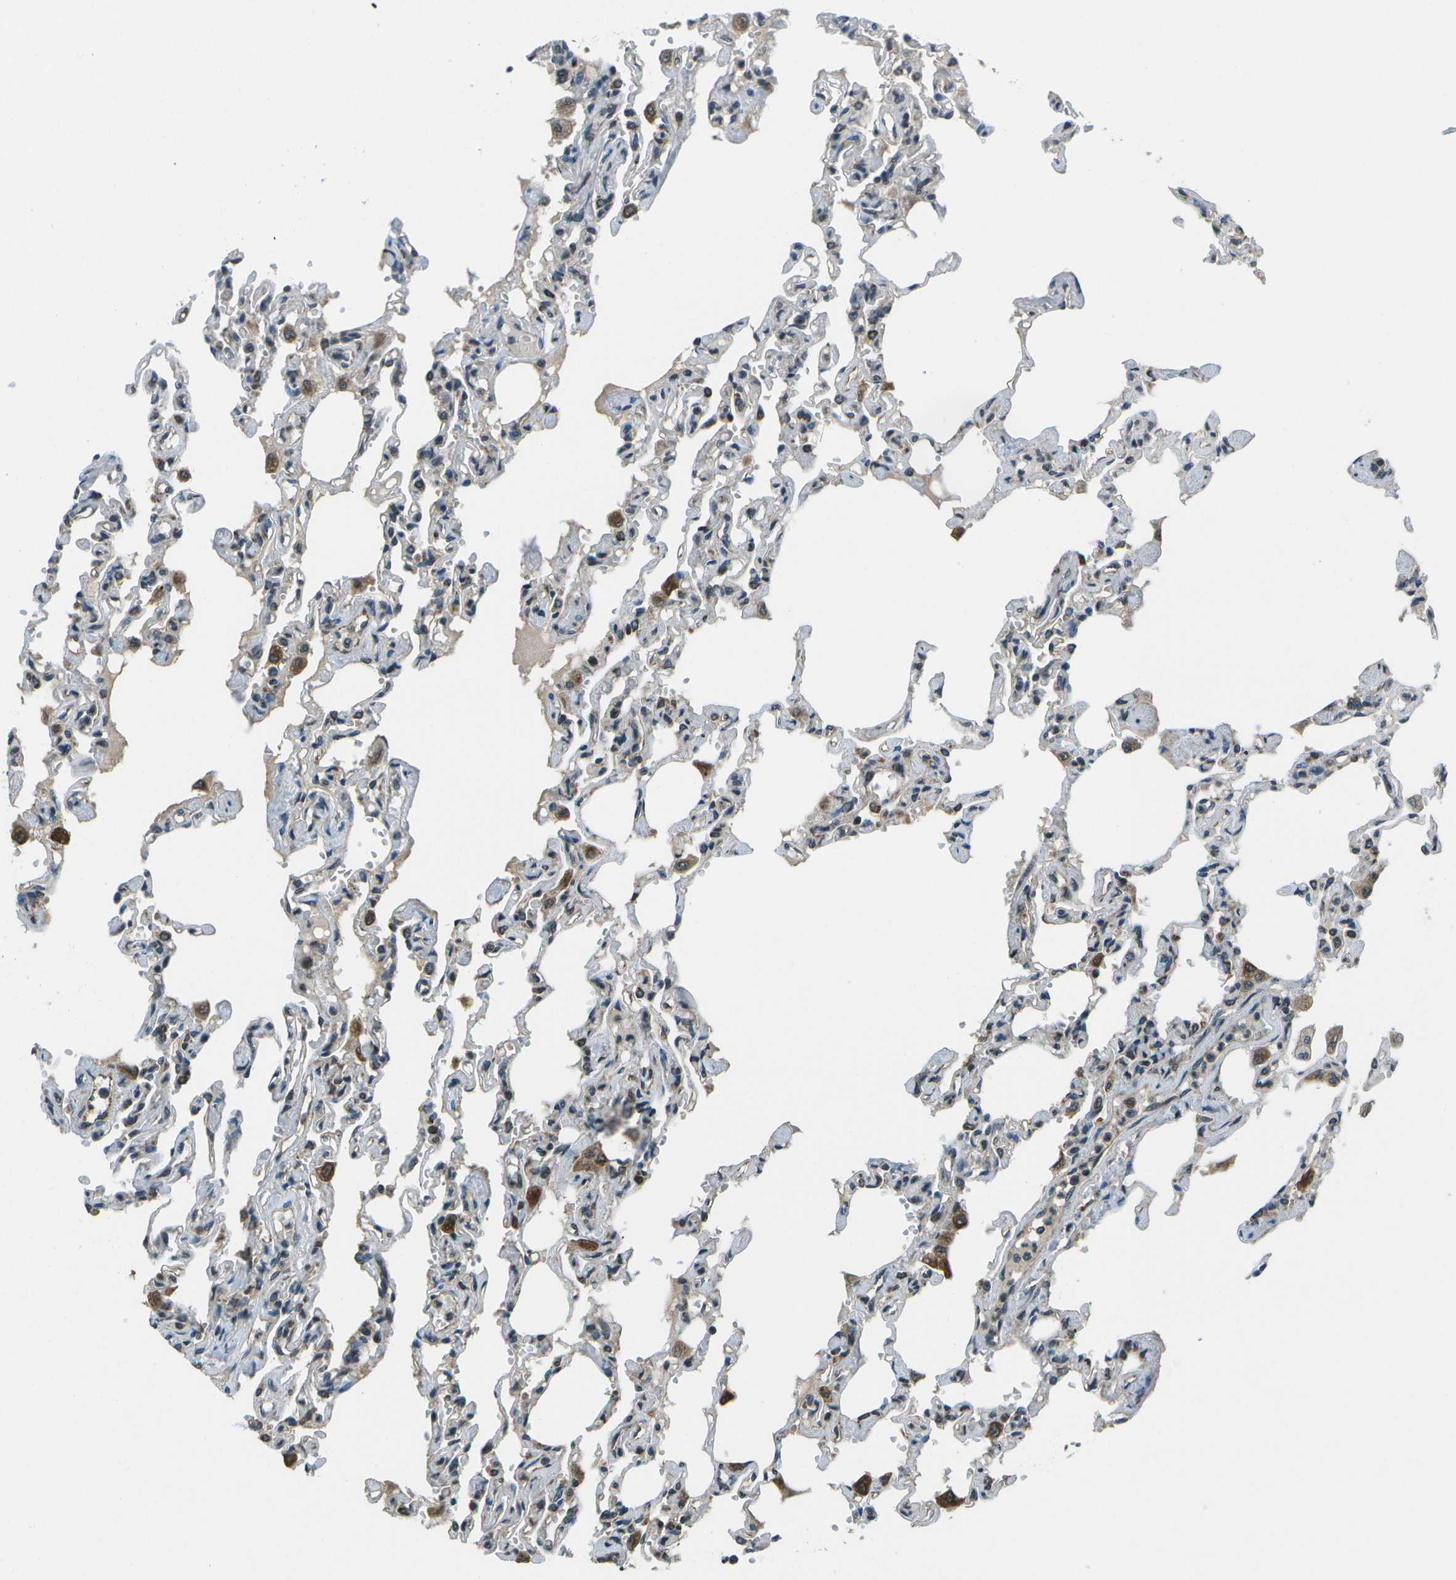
{"staining": {"intensity": "moderate", "quantity": "<25%", "location": "cytoplasmic/membranous"}, "tissue": "lung", "cell_type": "Alveolar cells", "image_type": "normal", "snomed": [{"axis": "morphology", "description": "Normal tissue, NOS"}, {"axis": "topography", "description": "Lung"}], "caption": "About <25% of alveolar cells in unremarkable lung reveal moderate cytoplasmic/membranous protein staining as visualized by brown immunohistochemical staining.", "gene": "EIF2AK1", "patient": {"sex": "male", "age": 21}}